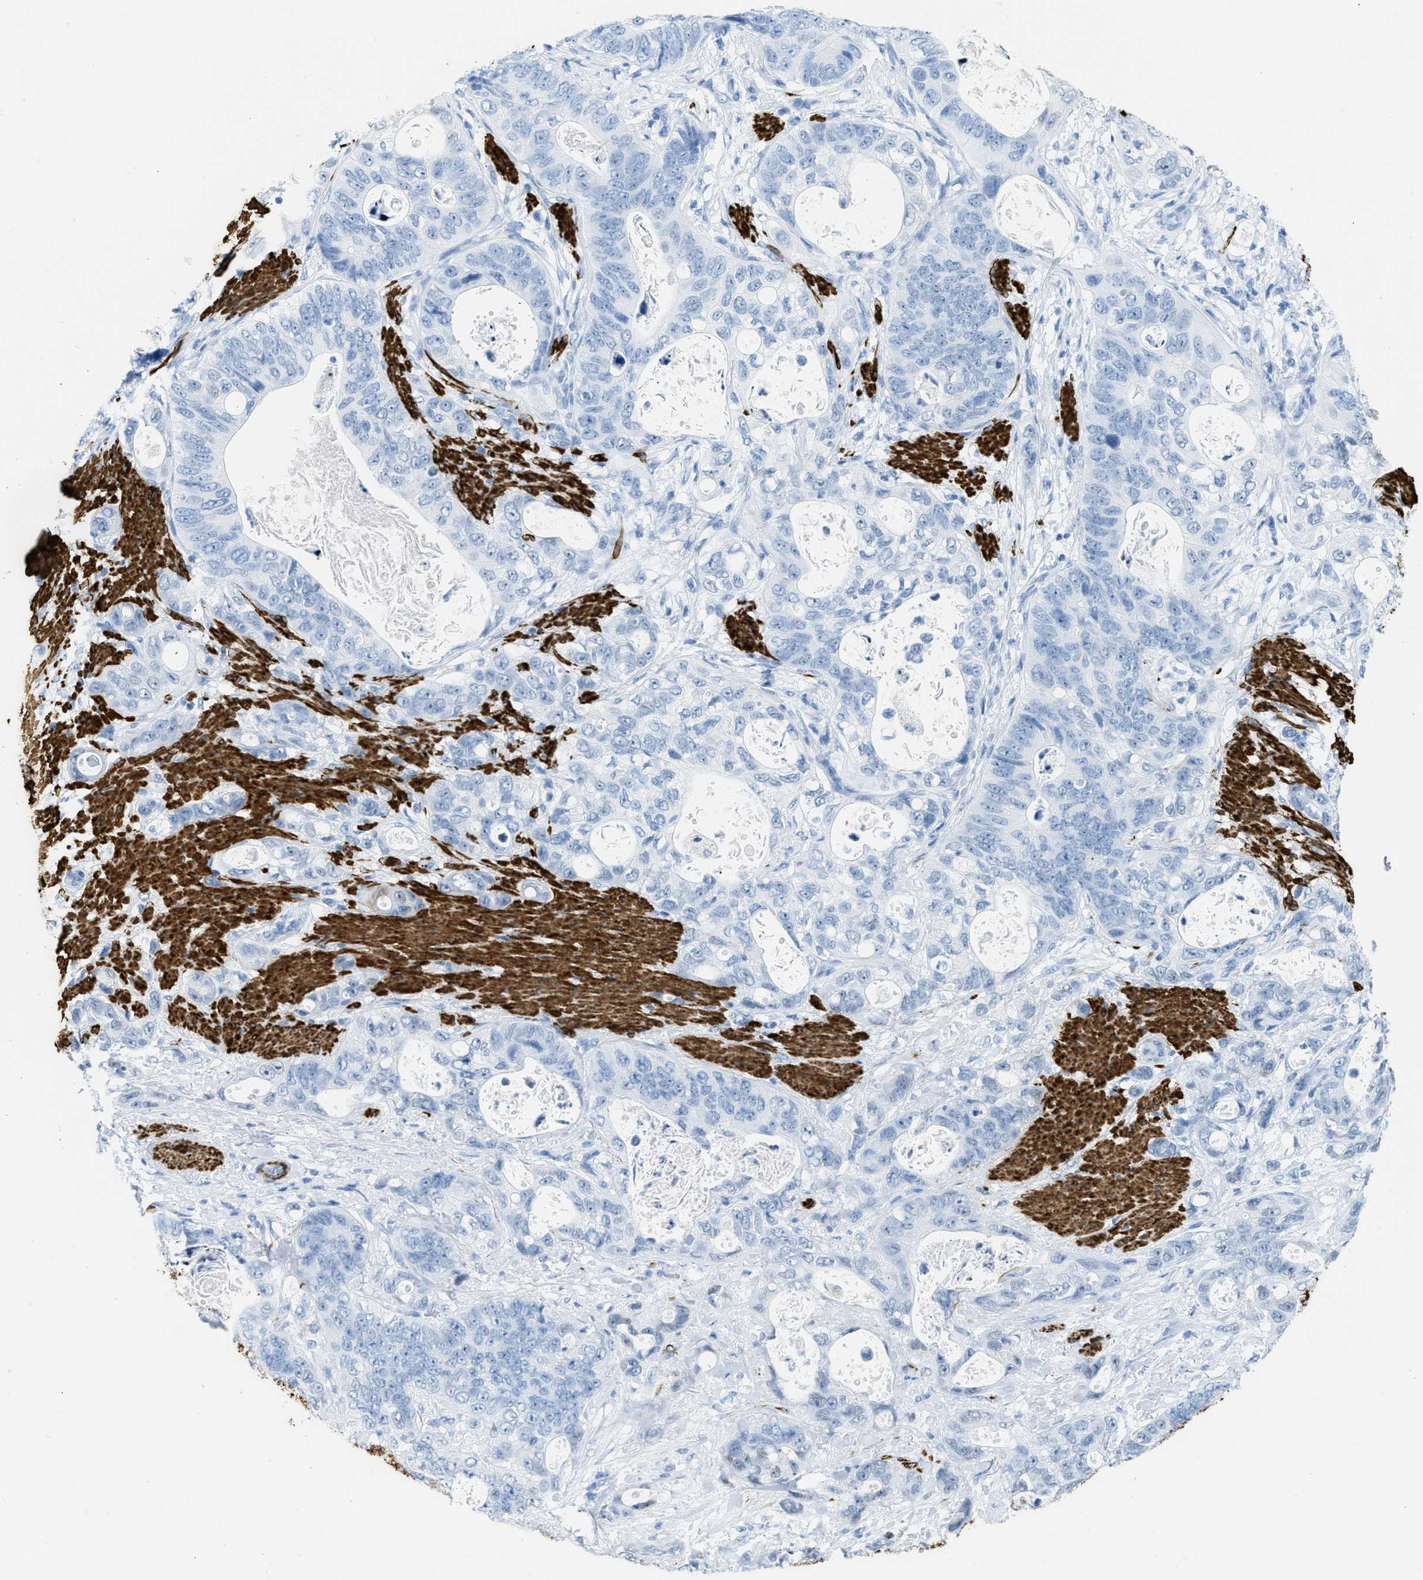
{"staining": {"intensity": "negative", "quantity": "none", "location": "none"}, "tissue": "stomach cancer", "cell_type": "Tumor cells", "image_type": "cancer", "snomed": [{"axis": "morphology", "description": "Normal tissue, NOS"}, {"axis": "morphology", "description": "Adenocarcinoma, NOS"}, {"axis": "topography", "description": "Stomach"}], "caption": "Stomach cancer was stained to show a protein in brown. There is no significant positivity in tumor cells.", "gene": "DES", "patient": {"sex": "female", "age": 89}}